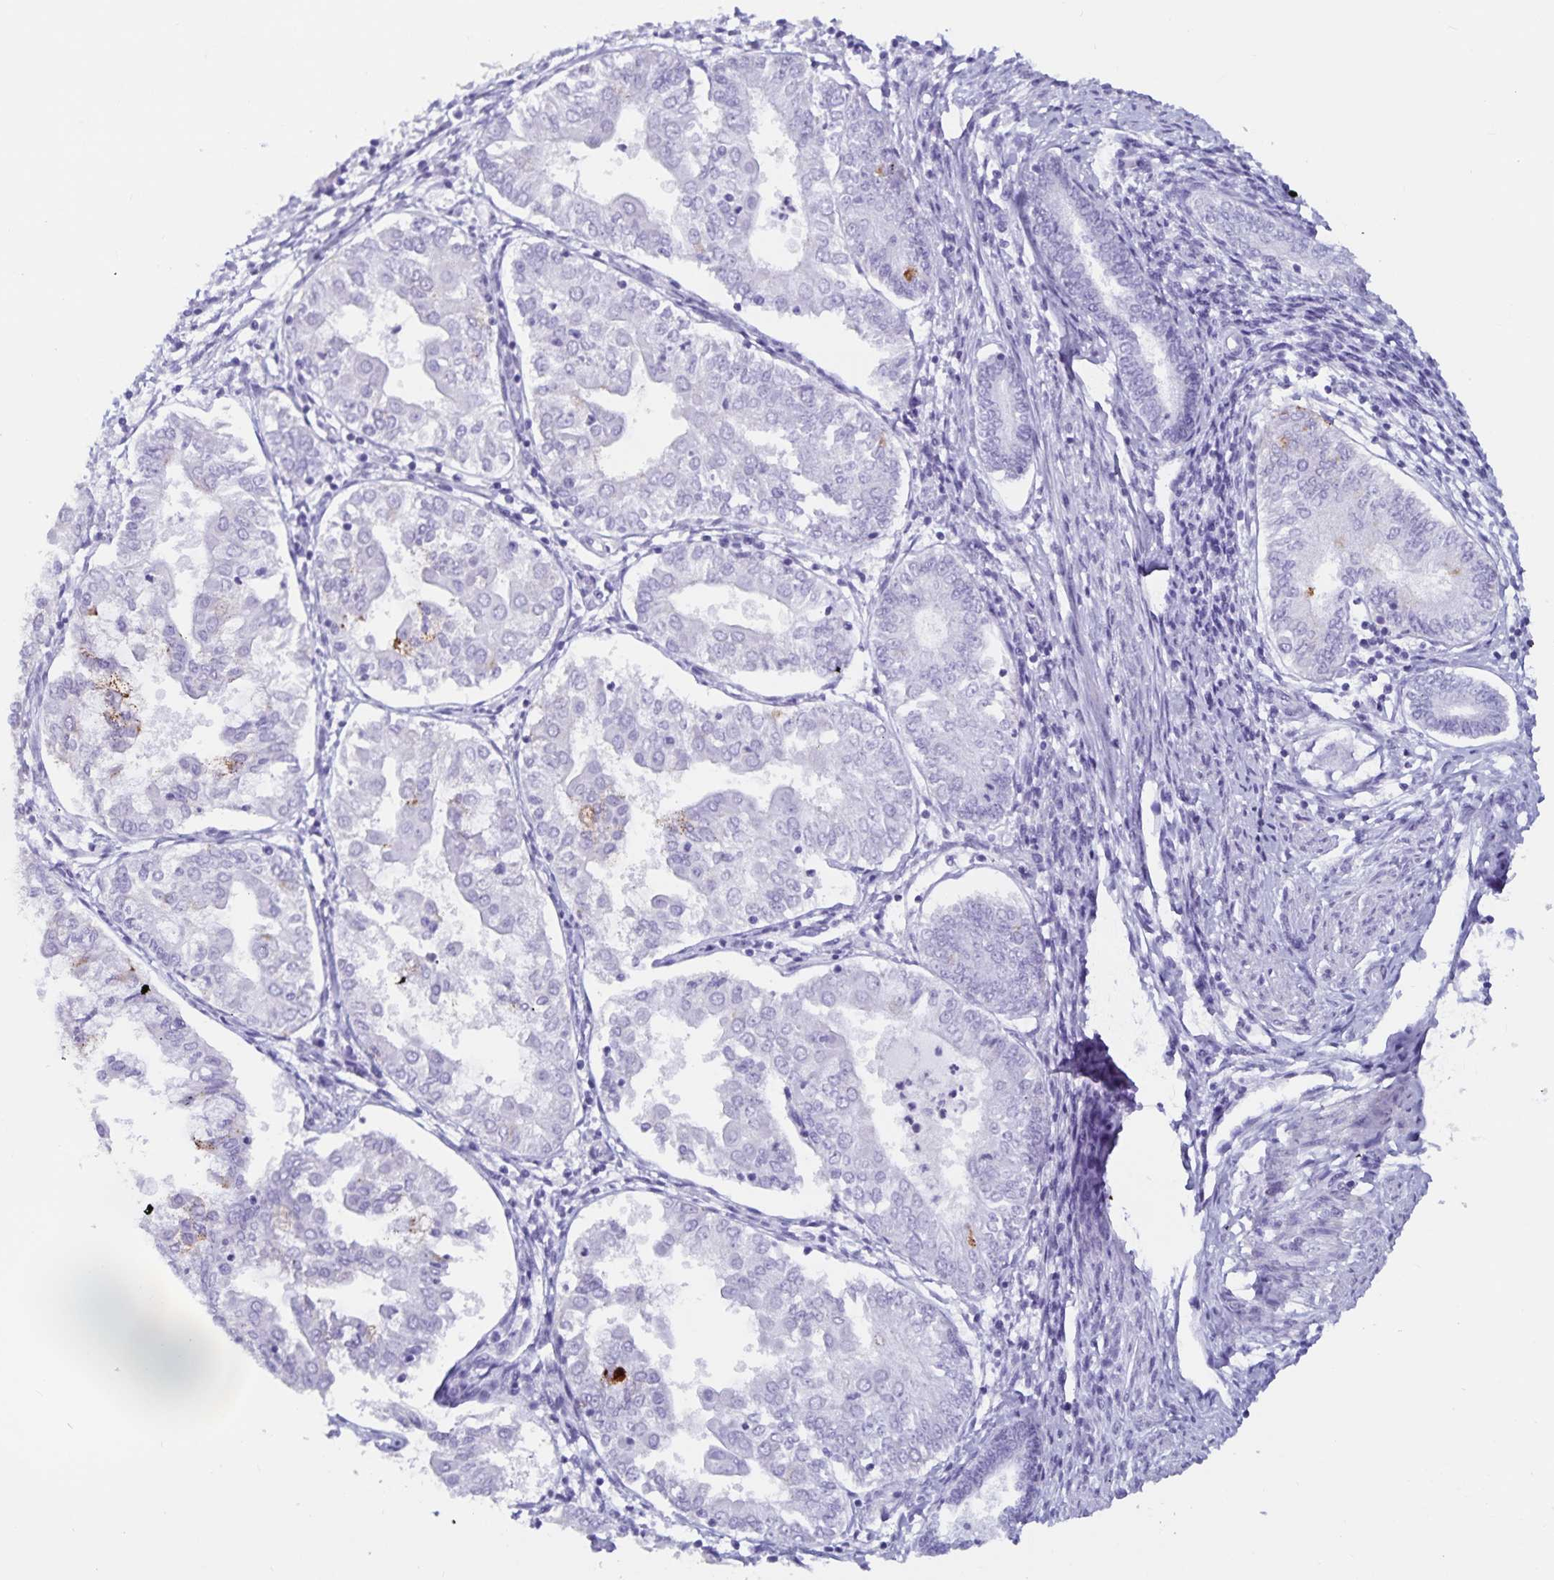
{"staining": {"intensity": "negative", "quantity": "none", "location": "none"}, "tissue": "endometrial cancer", "cell_type": "Tumor cells", "image_type": "cancer", "snomed": [{"axis": "morphology", "description": "Adenocarcinoma, NOS"}, {"axis": "topography", "description": "Endometrium"}], "caption": "Immunohistochemical staining of endometrial cancer (adenocarcinoma) shows no significant expression in tumor cells.", "gene": "GPR137", "patient": {"sex": "female", "age": 68}}